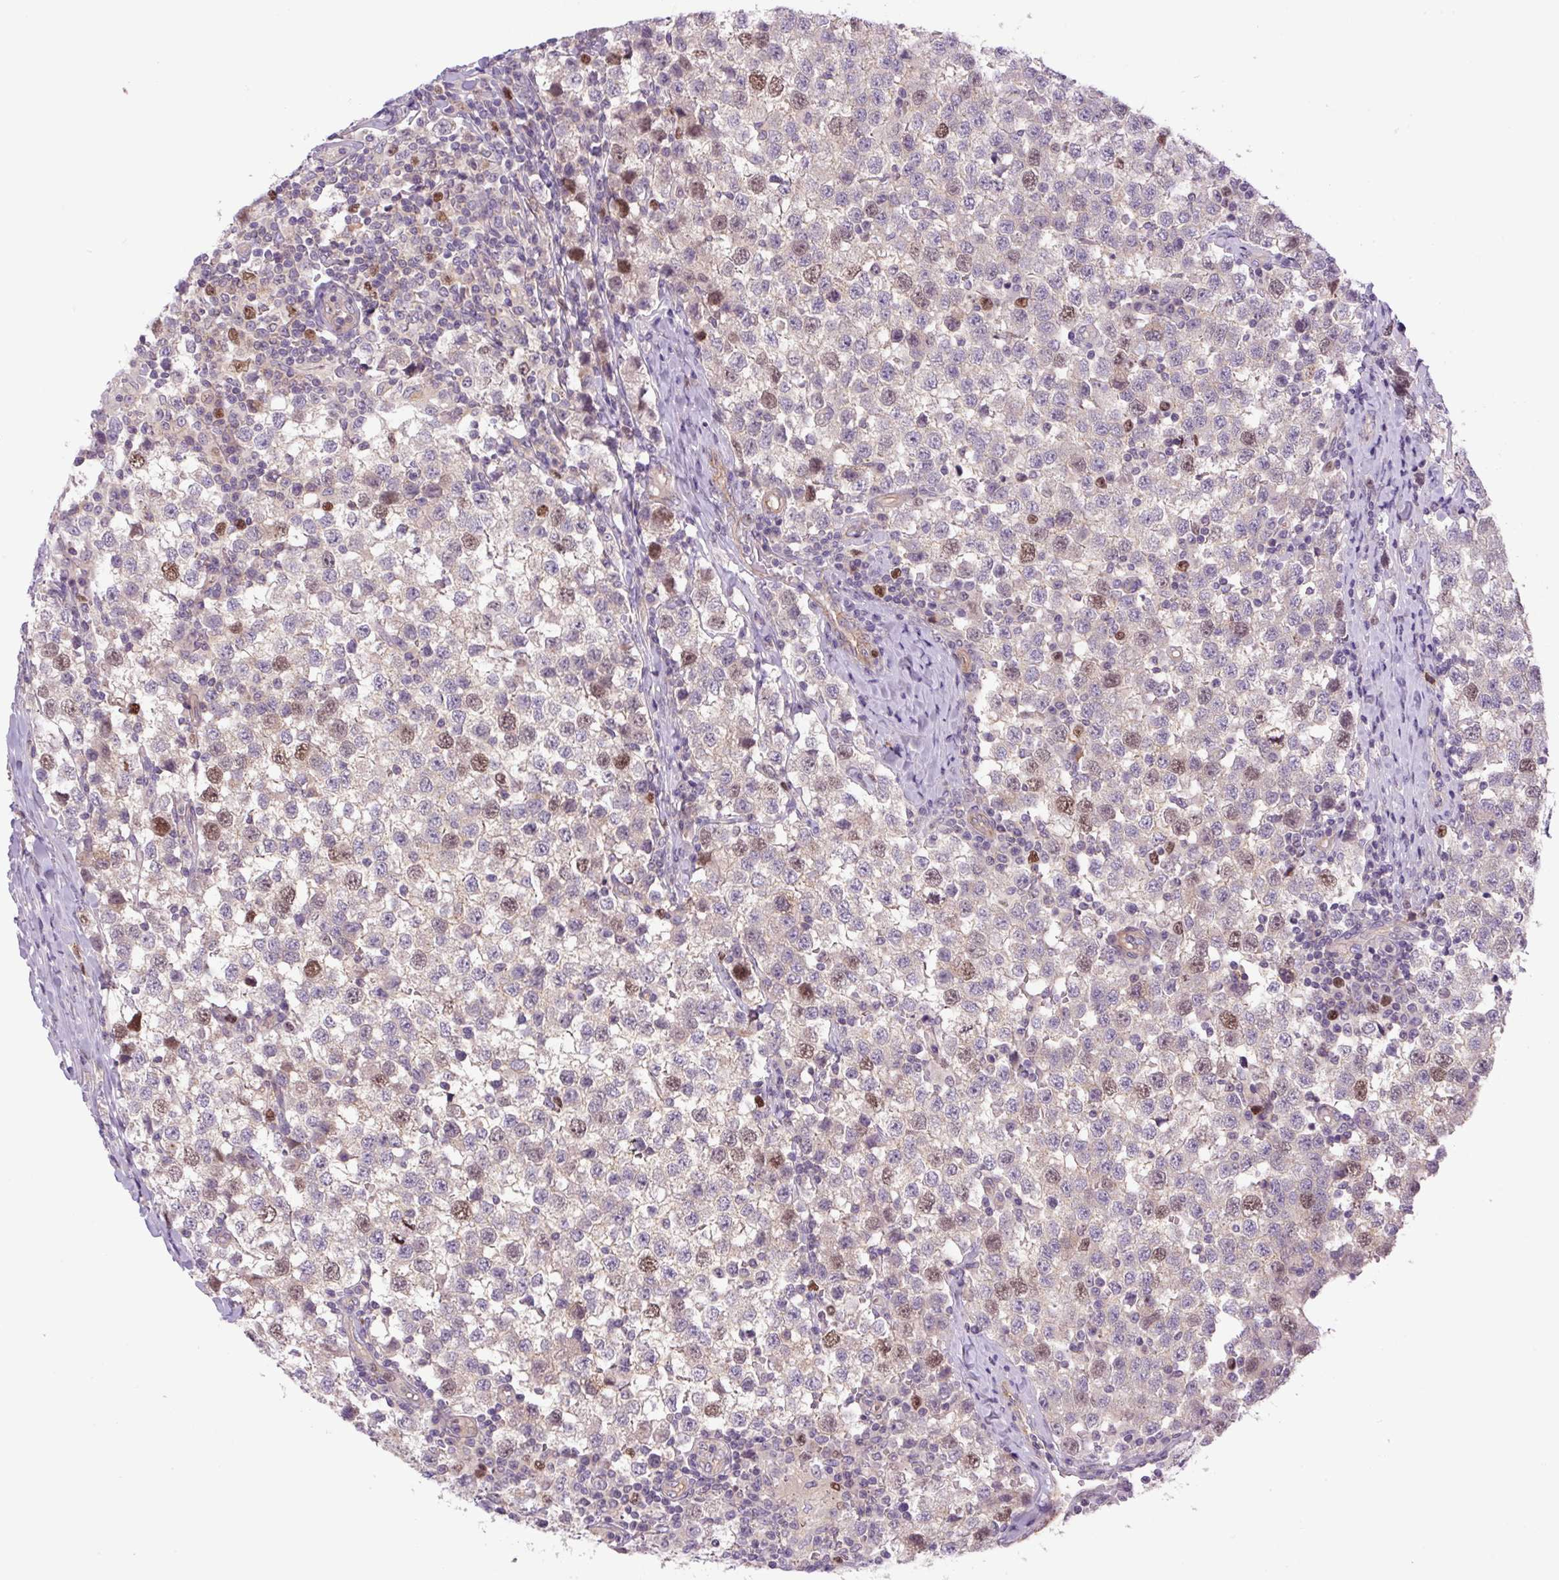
{"staining": {"intensity": "moderate", "quantity": "<25%", "location": "nuclear"}, "tissue": "testis cancer", "cell_type": "Tumor cells", "image_type": "cancer", "snomed": [{"axis": "morphology", "description": "Seminoma, NOS"}, {"axis": "topography", "description": "Testis"}], "caption": "This is an image of IHC staining of testis seminoma, which shows moderate positivity in the nuclear of tumor cells.", "gene": "KIFC1", "patient": {"sex": "male", "age": 34}}